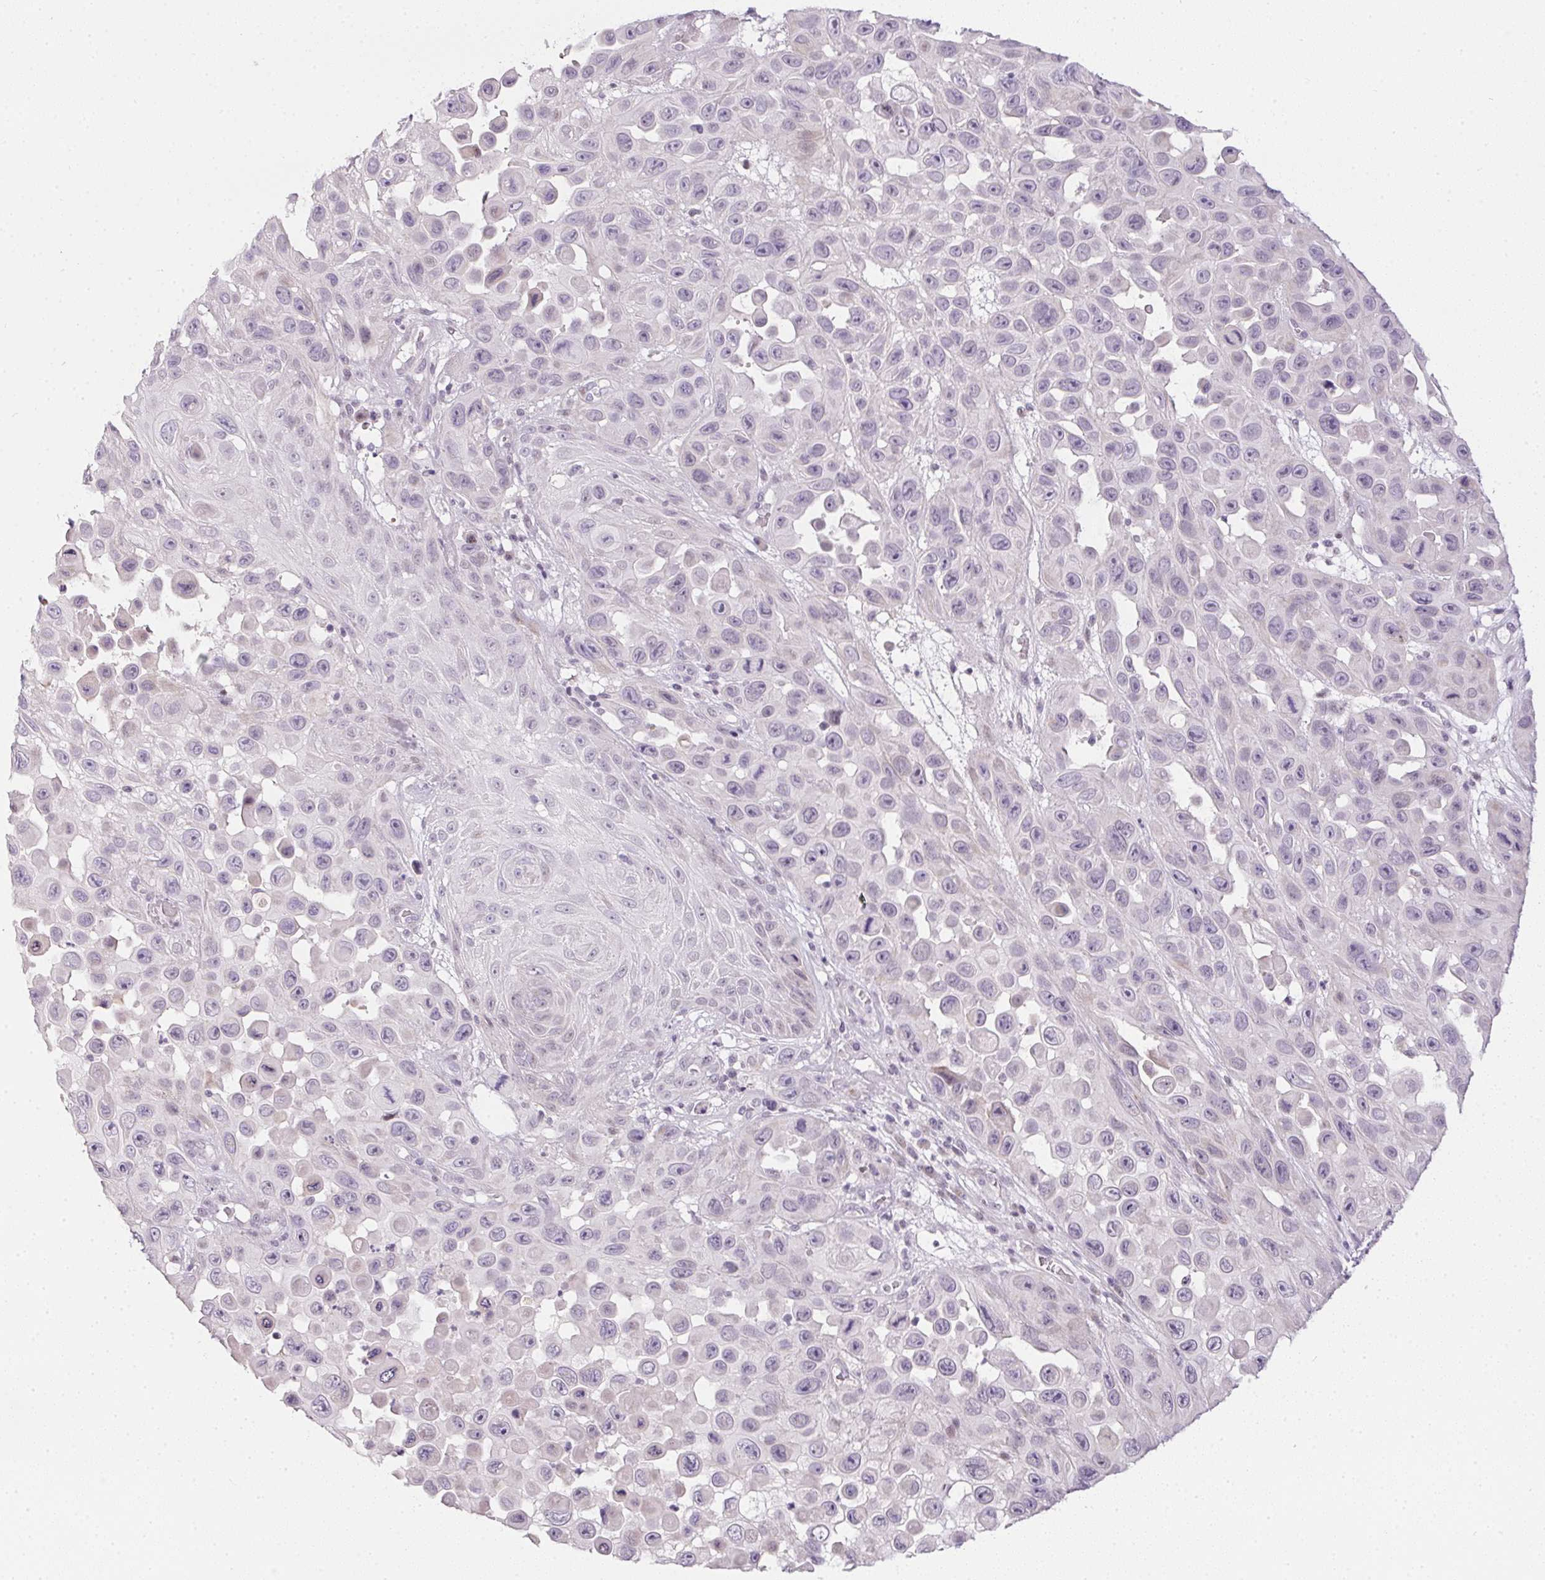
{"staining": {"intensity": "negative", "quantity": "none", "location": "none"}, "tissue": "skin cancer", "cell_type": "Tumor cells", "image_type": "cancer", "snomed": [{"axis": "morphology", "description": "Squamous cell carcinoma, NOS"}, {"axis": "topography", "description": "Skin"}], "caption": "The micrograph demonstrates no significant staining in tumor cells of skin cancer. (DAB immunohistochemistry (IHC) visualized using brightfield microscopy, high magnification).", "gene": "GSDMC", "patient": {"sex": "male", "age": 81}}